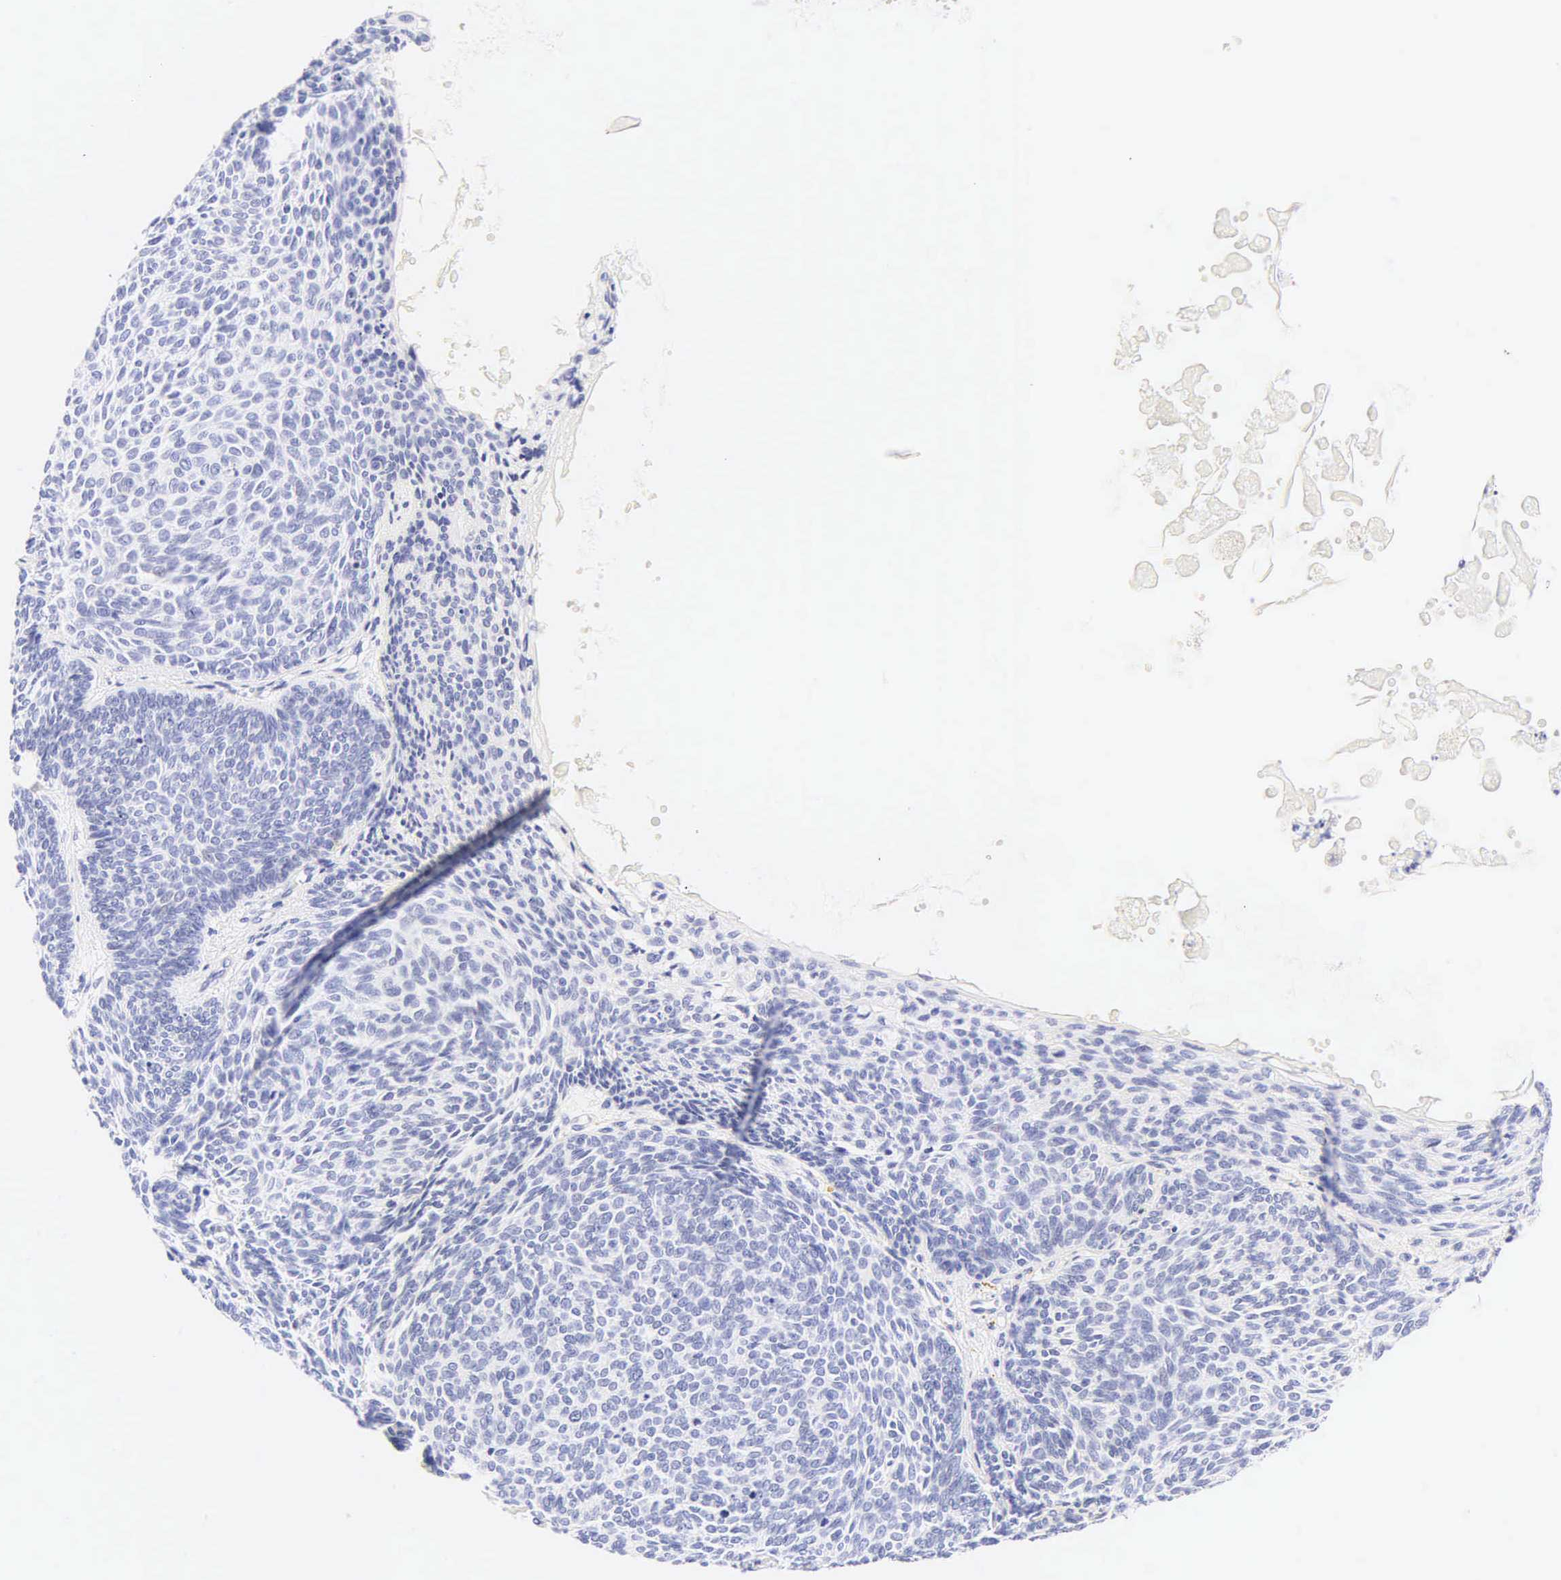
{"staining": {"intensity": "negative", "quantity": "none", "location": "none"}, "tissue": "skin cancer", "cell_type": "Tumor cells", "image_type": "cancer", "snomed": [{"axis": "morphology", "description": "Basal cell carcinoma"}, {"axis": "topography", "description": "Skin"}], "caption": "Skin cancer was stained to show a protein in brown. There is no significant expression in tumor cells.", "gene": "CALD1", "patient": {"sex": "male", "age": 84}}